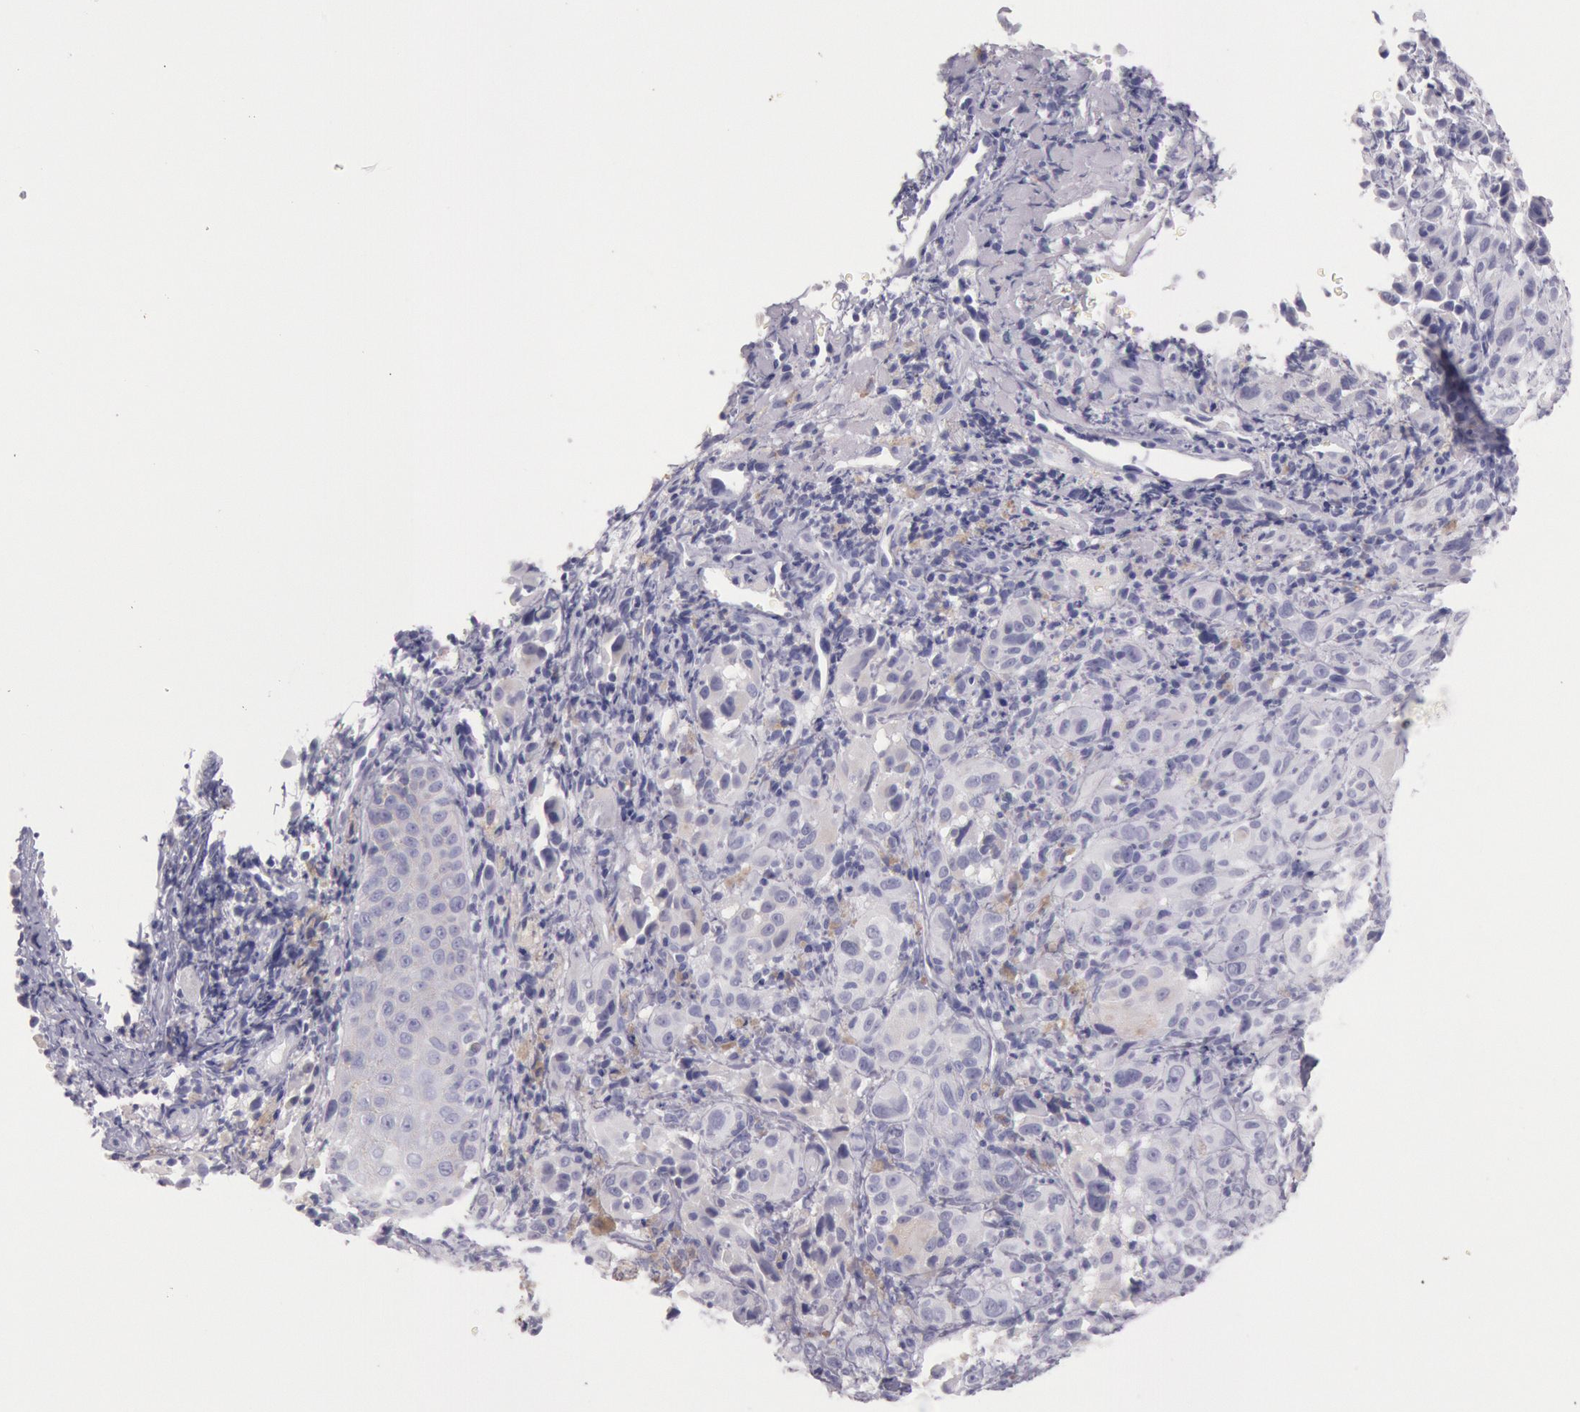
{"staining": {"intensity": "negative", "quantity": "none", "location": "none"}, "tissue": "melanoma", "cell_type": "Tumor cells", "image_type": "cancer", "snomed": [{"axis": "morphology", "description": "Malignant melanoma, NOS"}, {"axis": "topography", "description": "Skin"}], "caption": "This is a histopathology image of immunohistochemistry (IHC) staining of malignant melanoma, which shows no staining in tumor cells. (DAB immunohistochemistry (IHC) visualized using brightfield microscopy, high magnification).", "gene": "EGFR", "patient": {"sex": "male", "age": 75}}